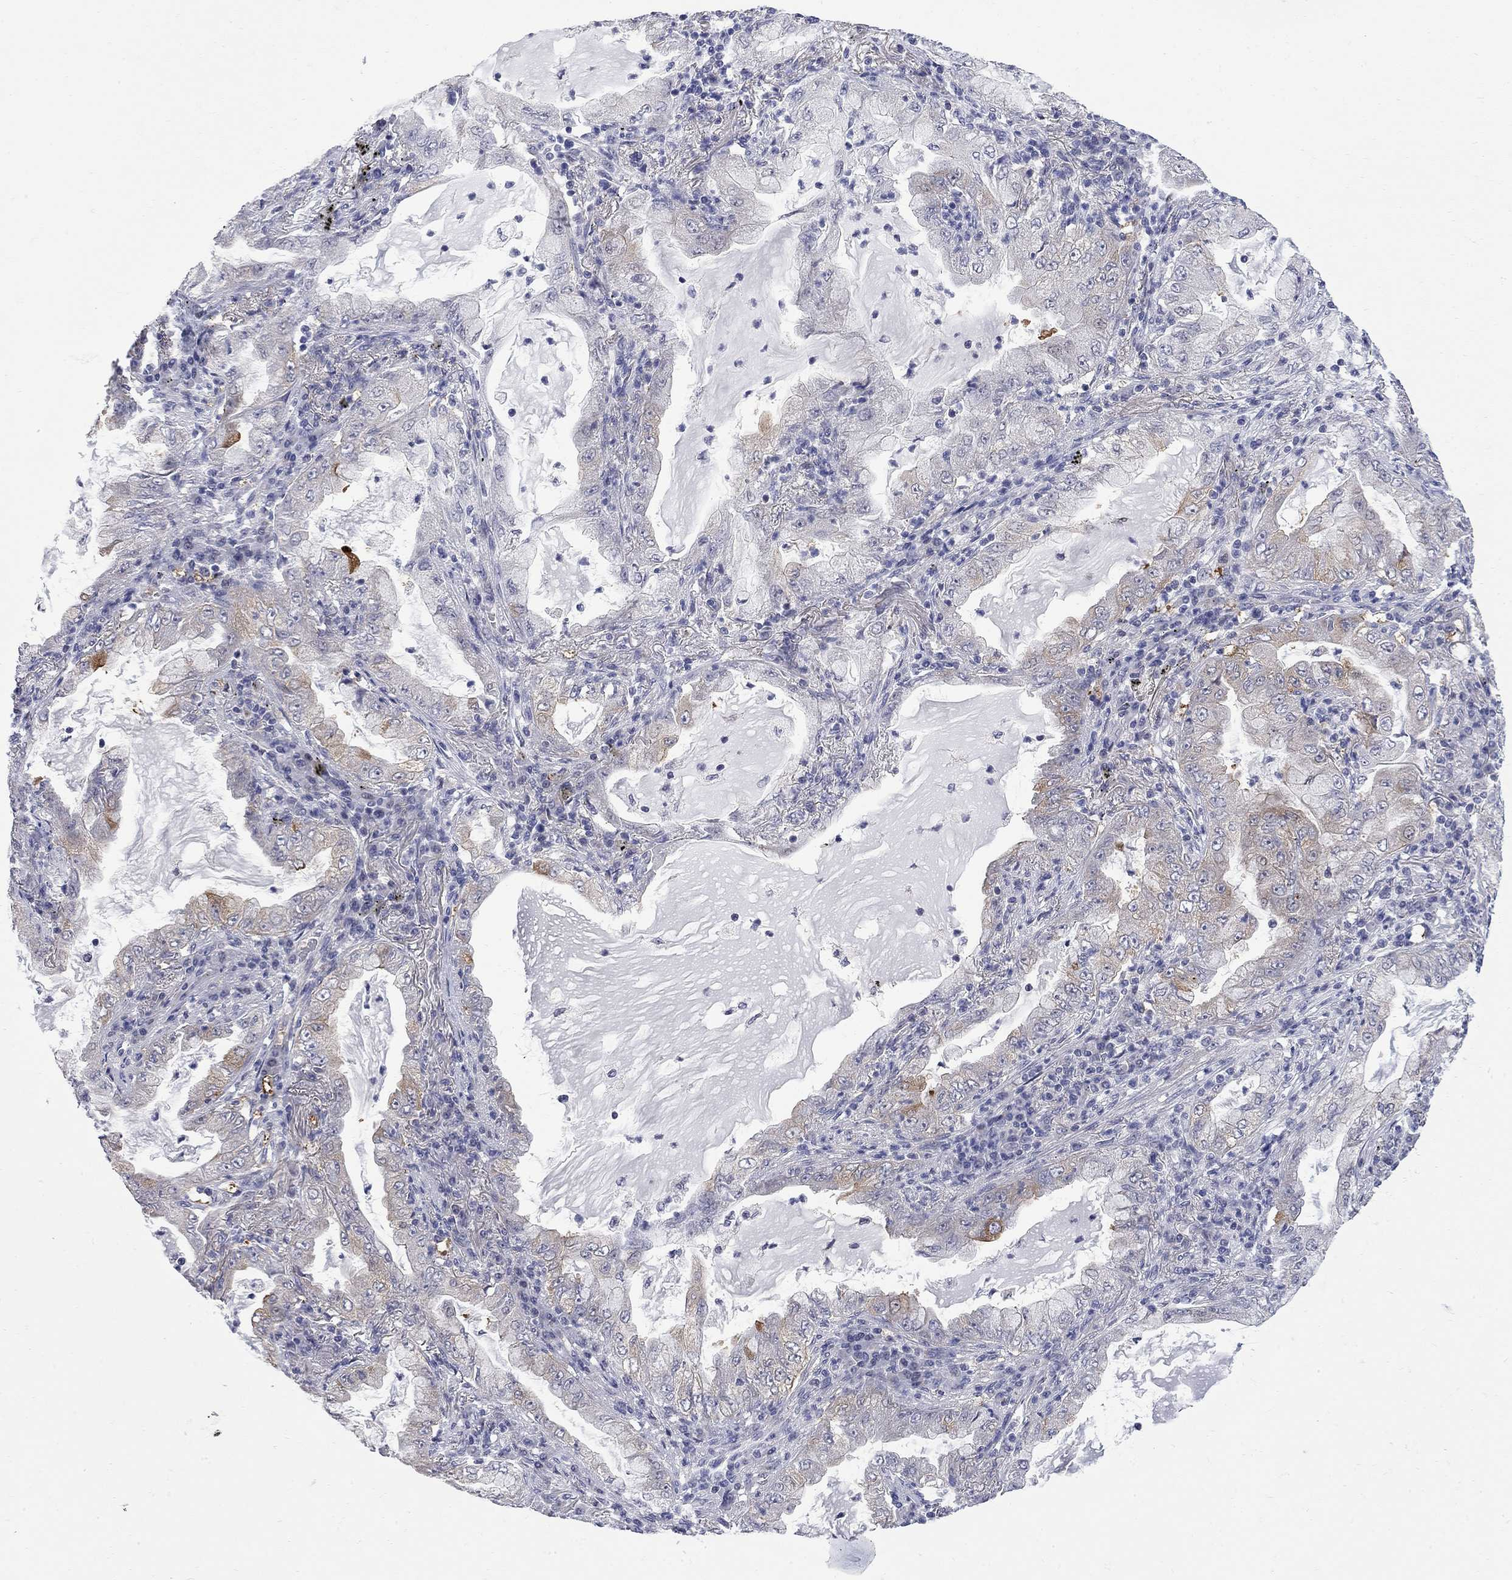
{"staining": {"intensity": "moderate", "quantity": "<25%", "location": "cytoplasmic/membranous"}, "tissue": "lung cancer", "cell_type": "Tumor cells", "image_type": "cancer", "snomed": [{"axis": "morphology", "description": "Adenocarcinoma, NOS"}, {"axis": "topography", "description": "Lung"}], "caption": "Immunohistochemistry (IHC) of adenocarcinoma (lung) displays low levels of moderate cytoplasmic/membranous positivity in approximately <25% of tumor cells.", "gene": "GALNT8", "patient": {"sex": "female", "age": 73}}